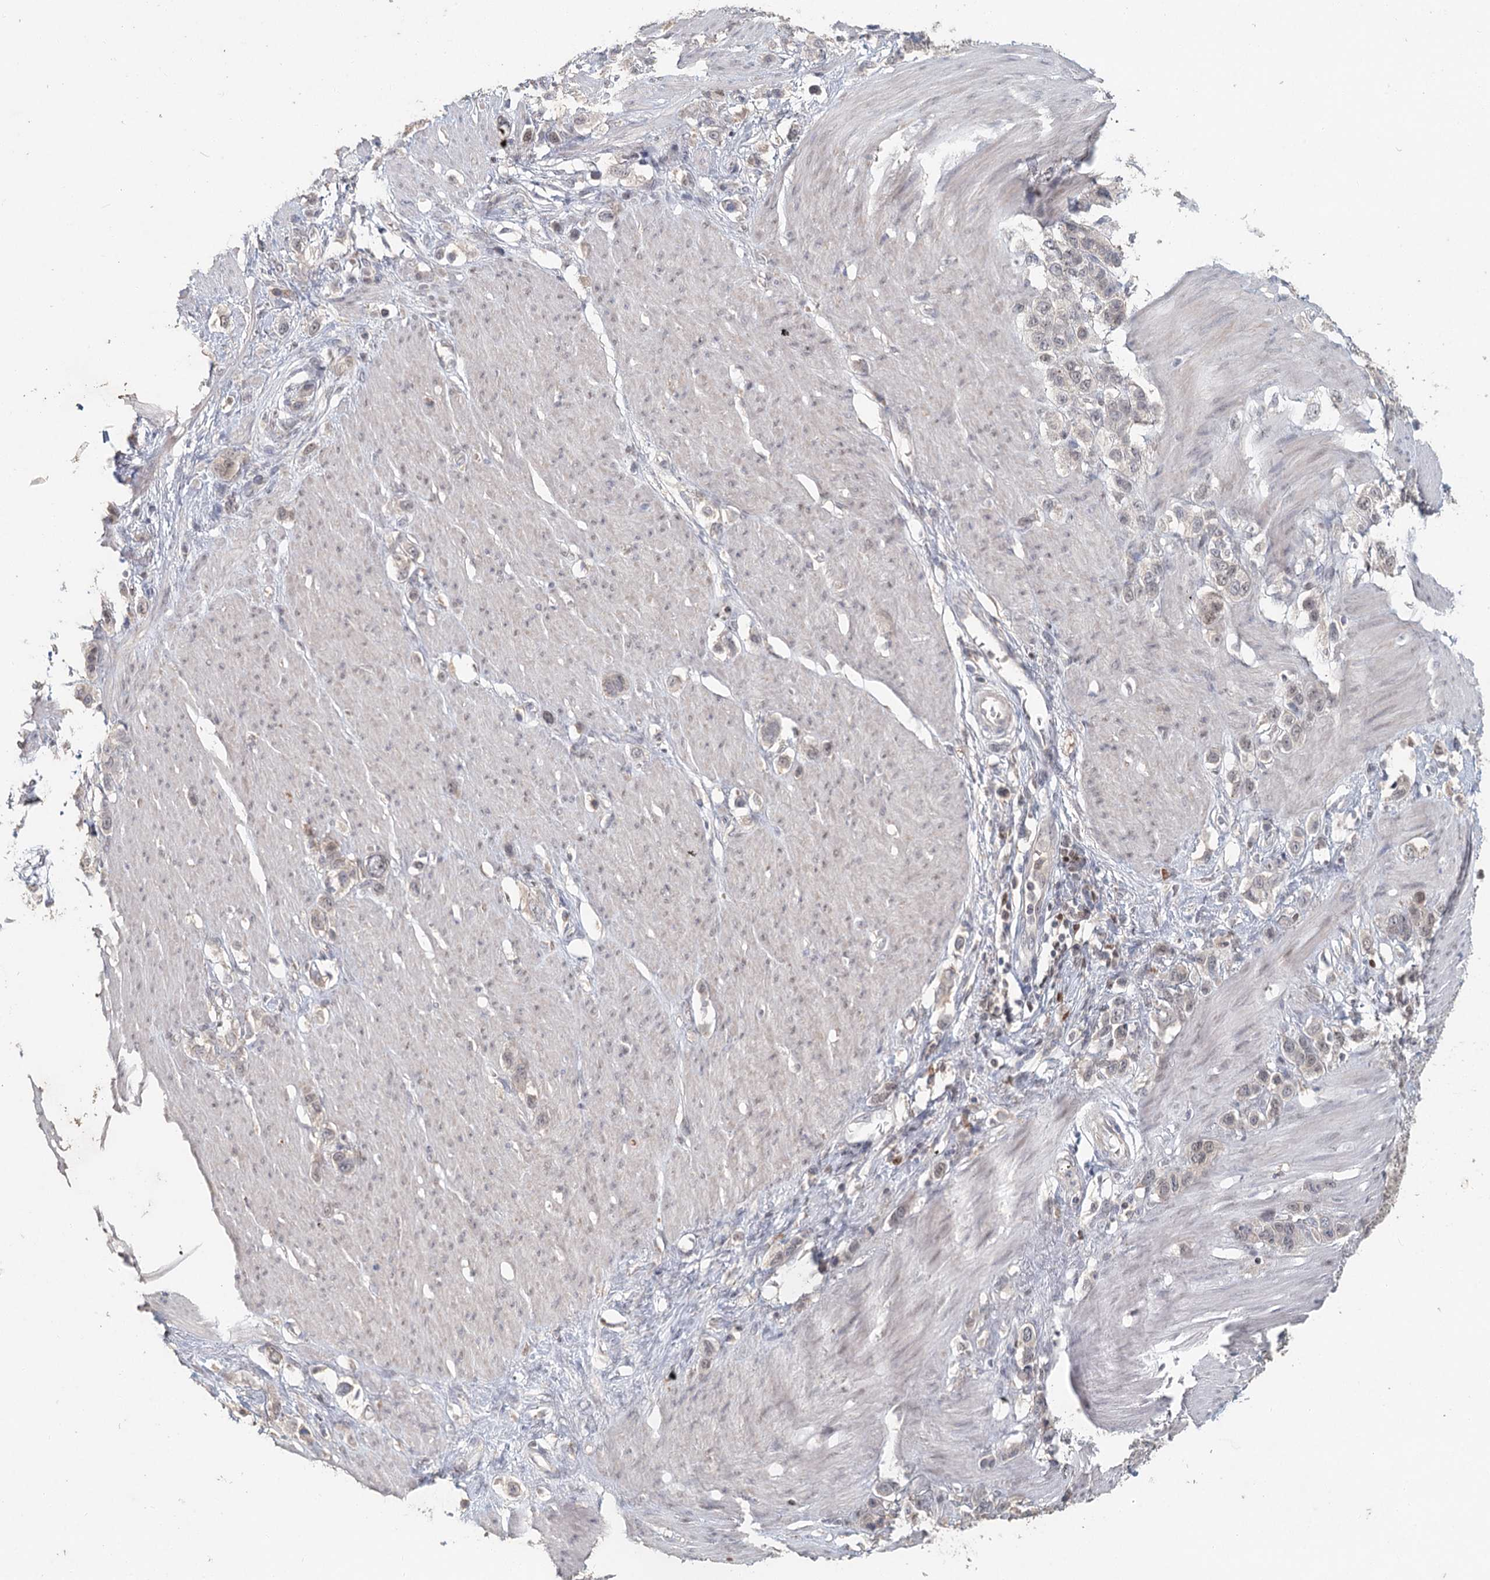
{"staining": {"intensity": "weak", "quantity": "<25%", "location": "nuclear"}, "tissue": "stomach cancer", "cell_type": "Tumor cells", "image_type": "cancer", "snomed": [{"axis": "morphology", "description": "Adenocarcinoma, NOS"}, {"axis": "morphology", "description": "Adenocarcinoma, High grade"}, {"axis": "topography", "description": "Stomach, upper"}, {"axis": "topography", "description": "Stomach, lower"}], "caption": "IHC histopathology image of neoplastic tissue: stomach cancer stained with DAB displays no significant protein positivity in tumor cells.", "gene": "ADK", "patient": {"sex": "female", "age": 65}}